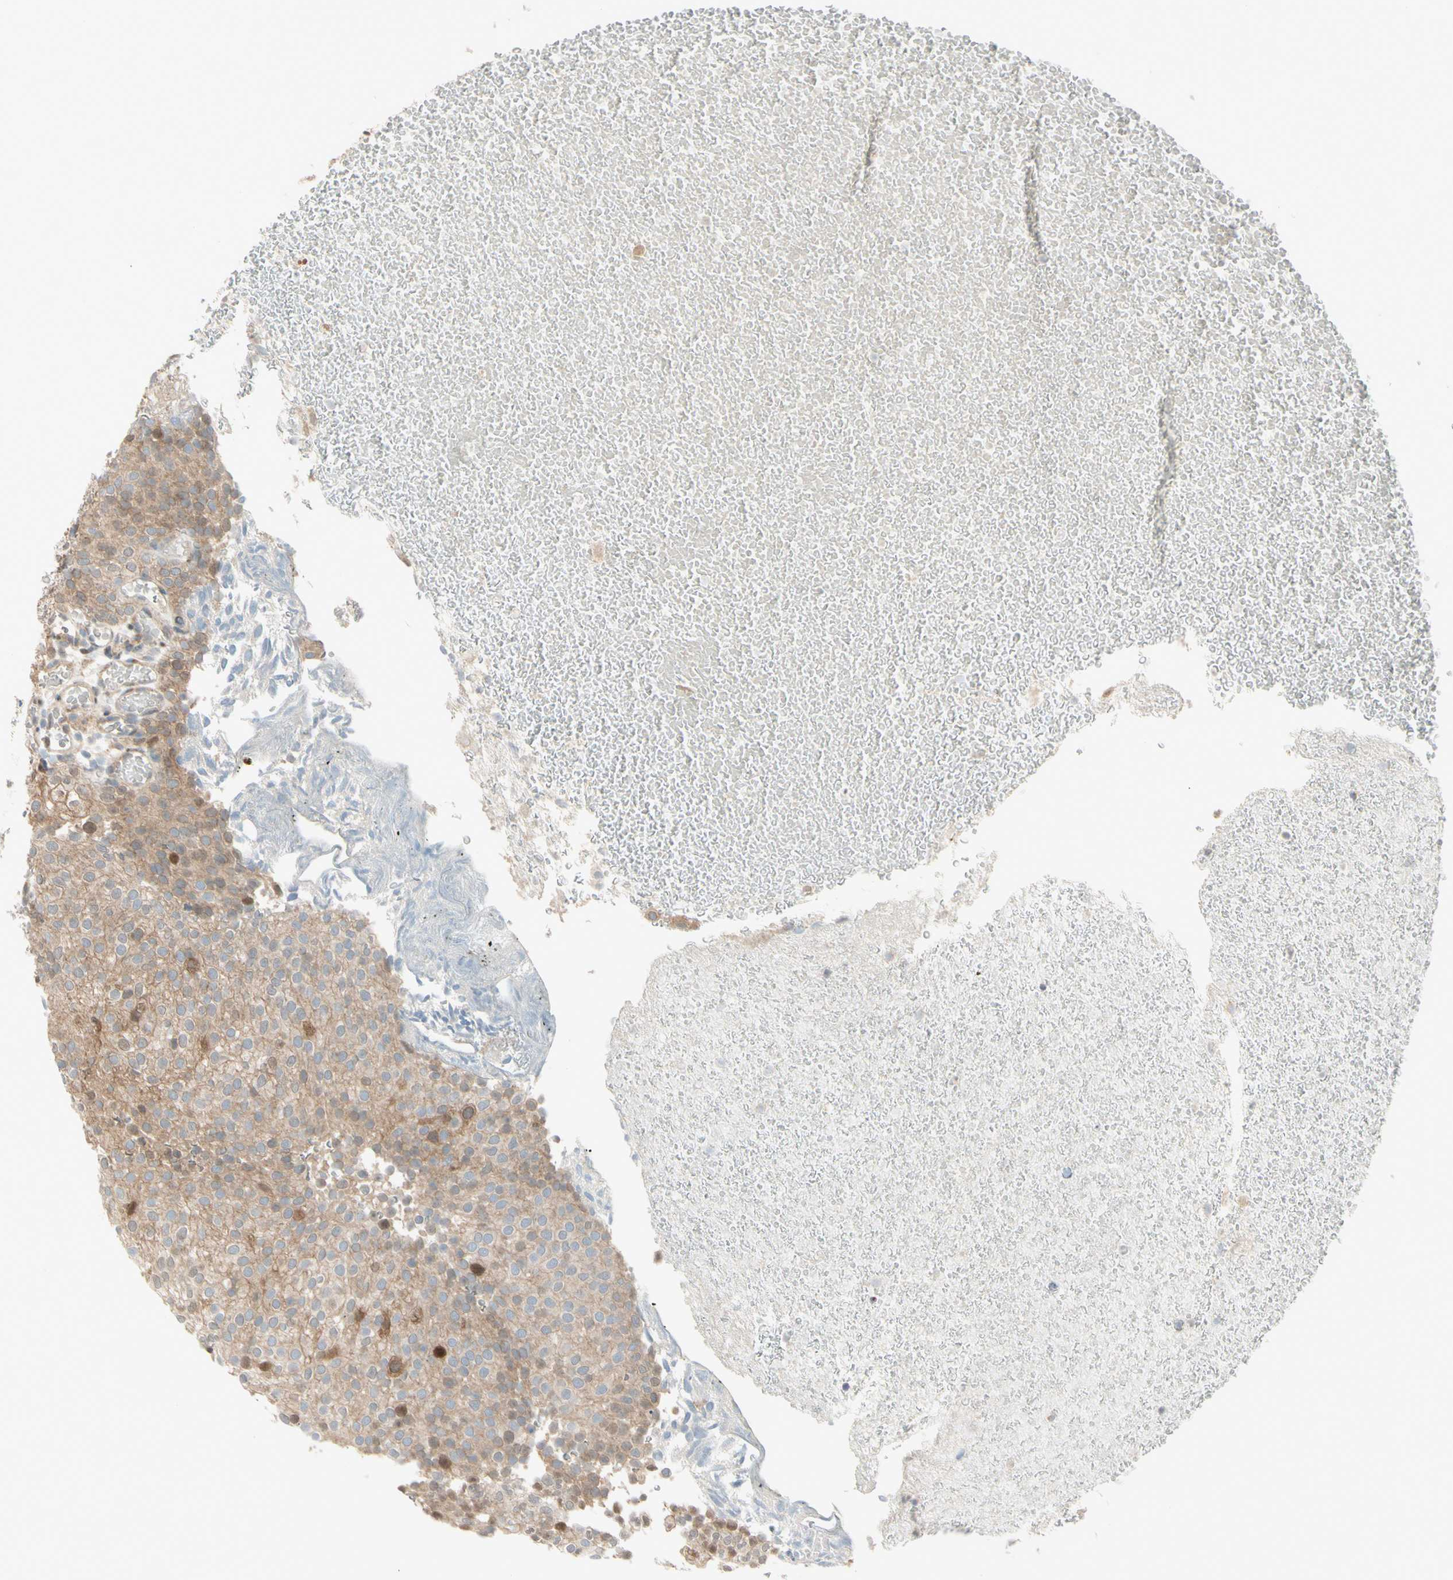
{"staining": {"intensity": "moderate", "quantity": ">75%", "location": "cytoplasmic/membranous,nuclear"}, "tissue": "urothelial cancer", "cell_type": "Tumor cells", "image_type": "cancer", "snomed": [{"axis": "morphology", "description": "Urothelial carcinoma, Low grade"}, {"axis": "topography", "description": "Urinary bladder"}], "caption": "Immunohistochemistry (IHC) micrograph of neoplastic tissue: urothelial cancer stained using immunohistochemistry (IHC) shows medium levels of moderate protein expression localized specifically in the cytoplasmic/membranous and nuclear of tumor cells, appearing as a cytoplasmic/membranous and nuclear brown color.", "gene": "PTTG1", "patient": {"sex": "male", "age": 78}}